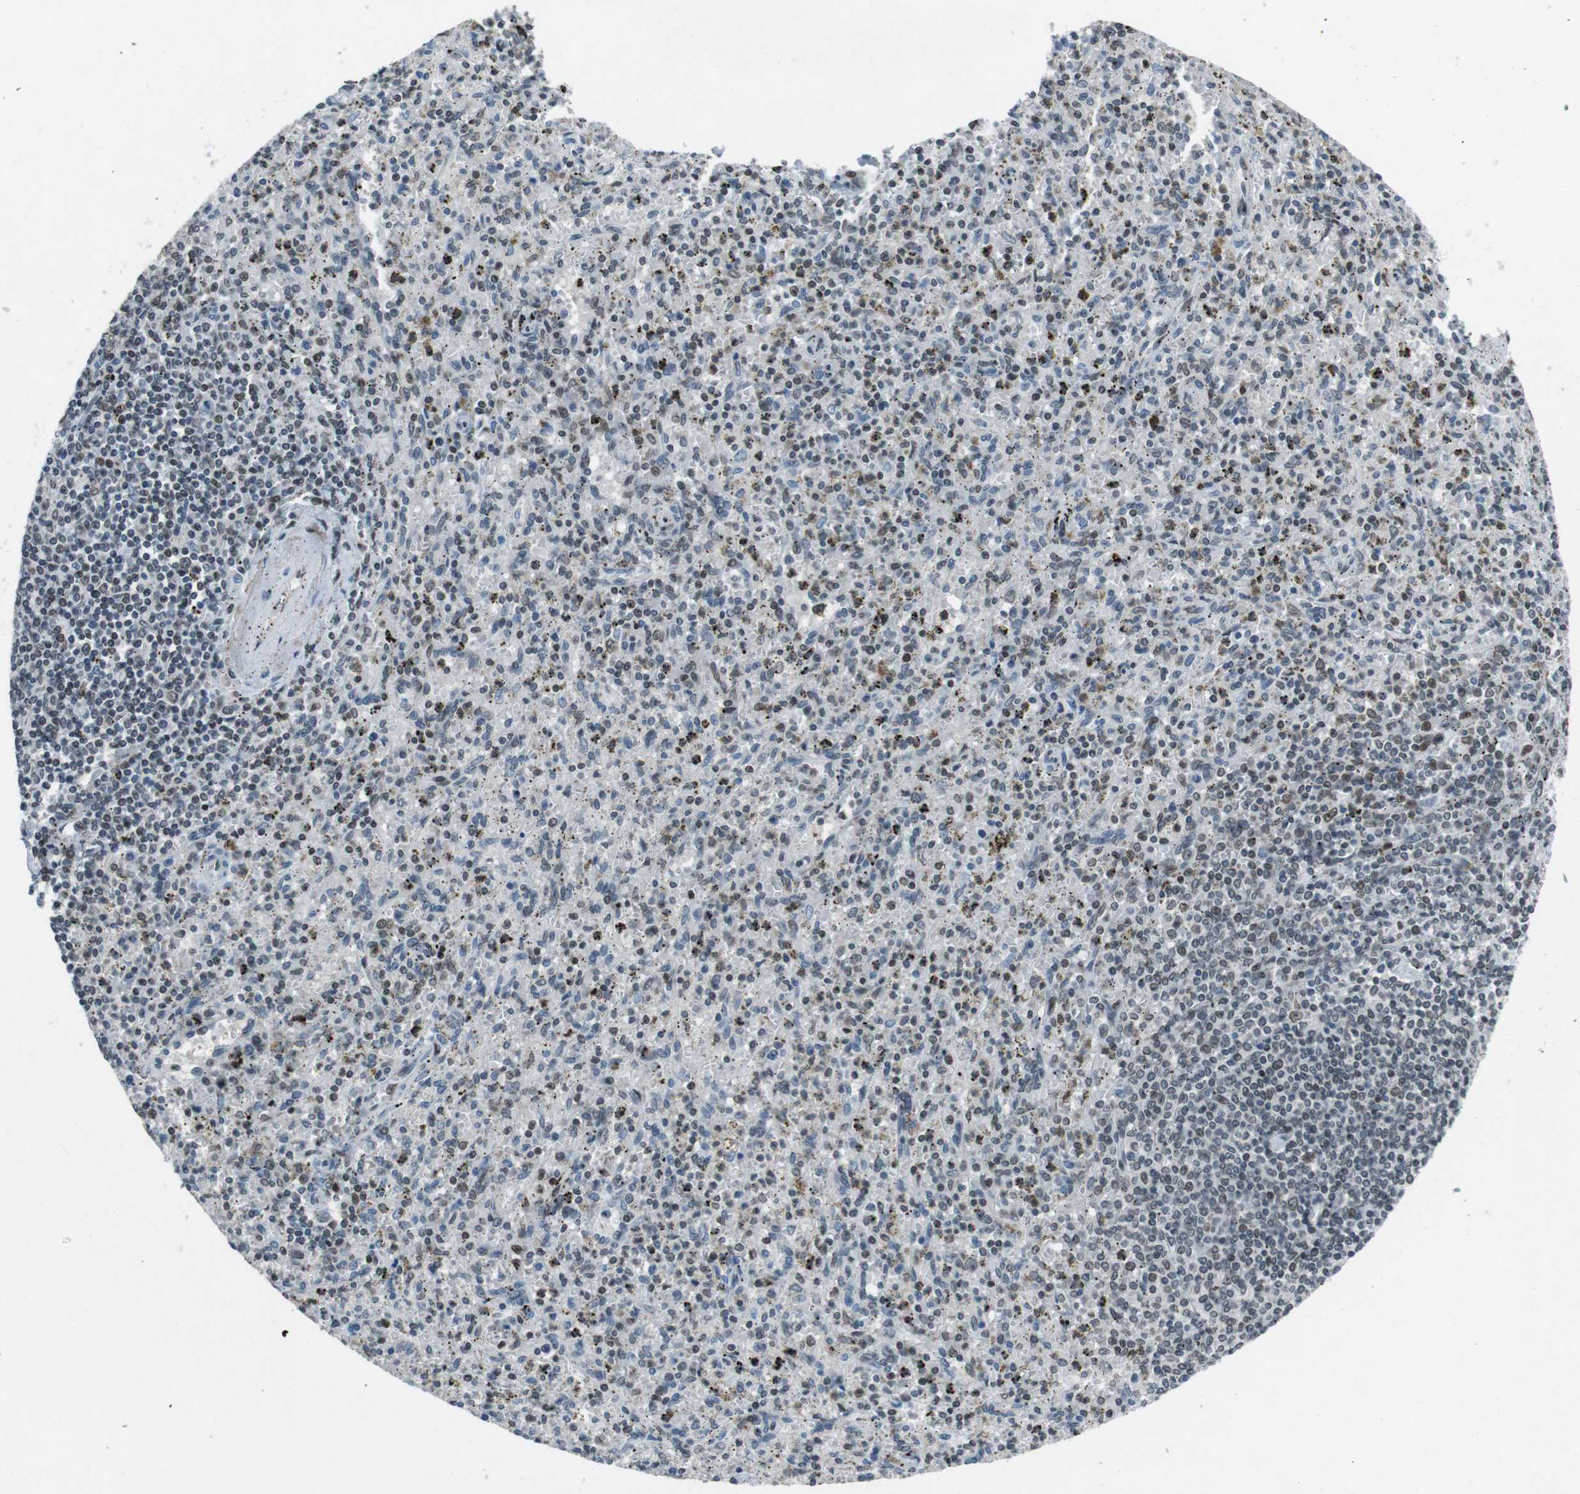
{"staining": {"intensity": "moderate", "quantity": "25%-75%", "location": "nuclear"}, "tissue": "spleen", "cell_type": "Cells in red pulp", "image_type": "normal", "snomed": [{"axis": "morphology", "description": "Normal tissue, NOS"}, {"axis": "topography", "description": "Spleen"}], "caption": "IHC (DAB (3,3'-diaminobenzidine)) staining of benign spleen displays moderate nuclear protein positivity in approximately 25%-75% of cells in red pulp. (brown staining indicates protein expression, while blue staining denotes nuclei).", "gene": "MAD1L1", "patient": {"sex": "male", "age": 72}}